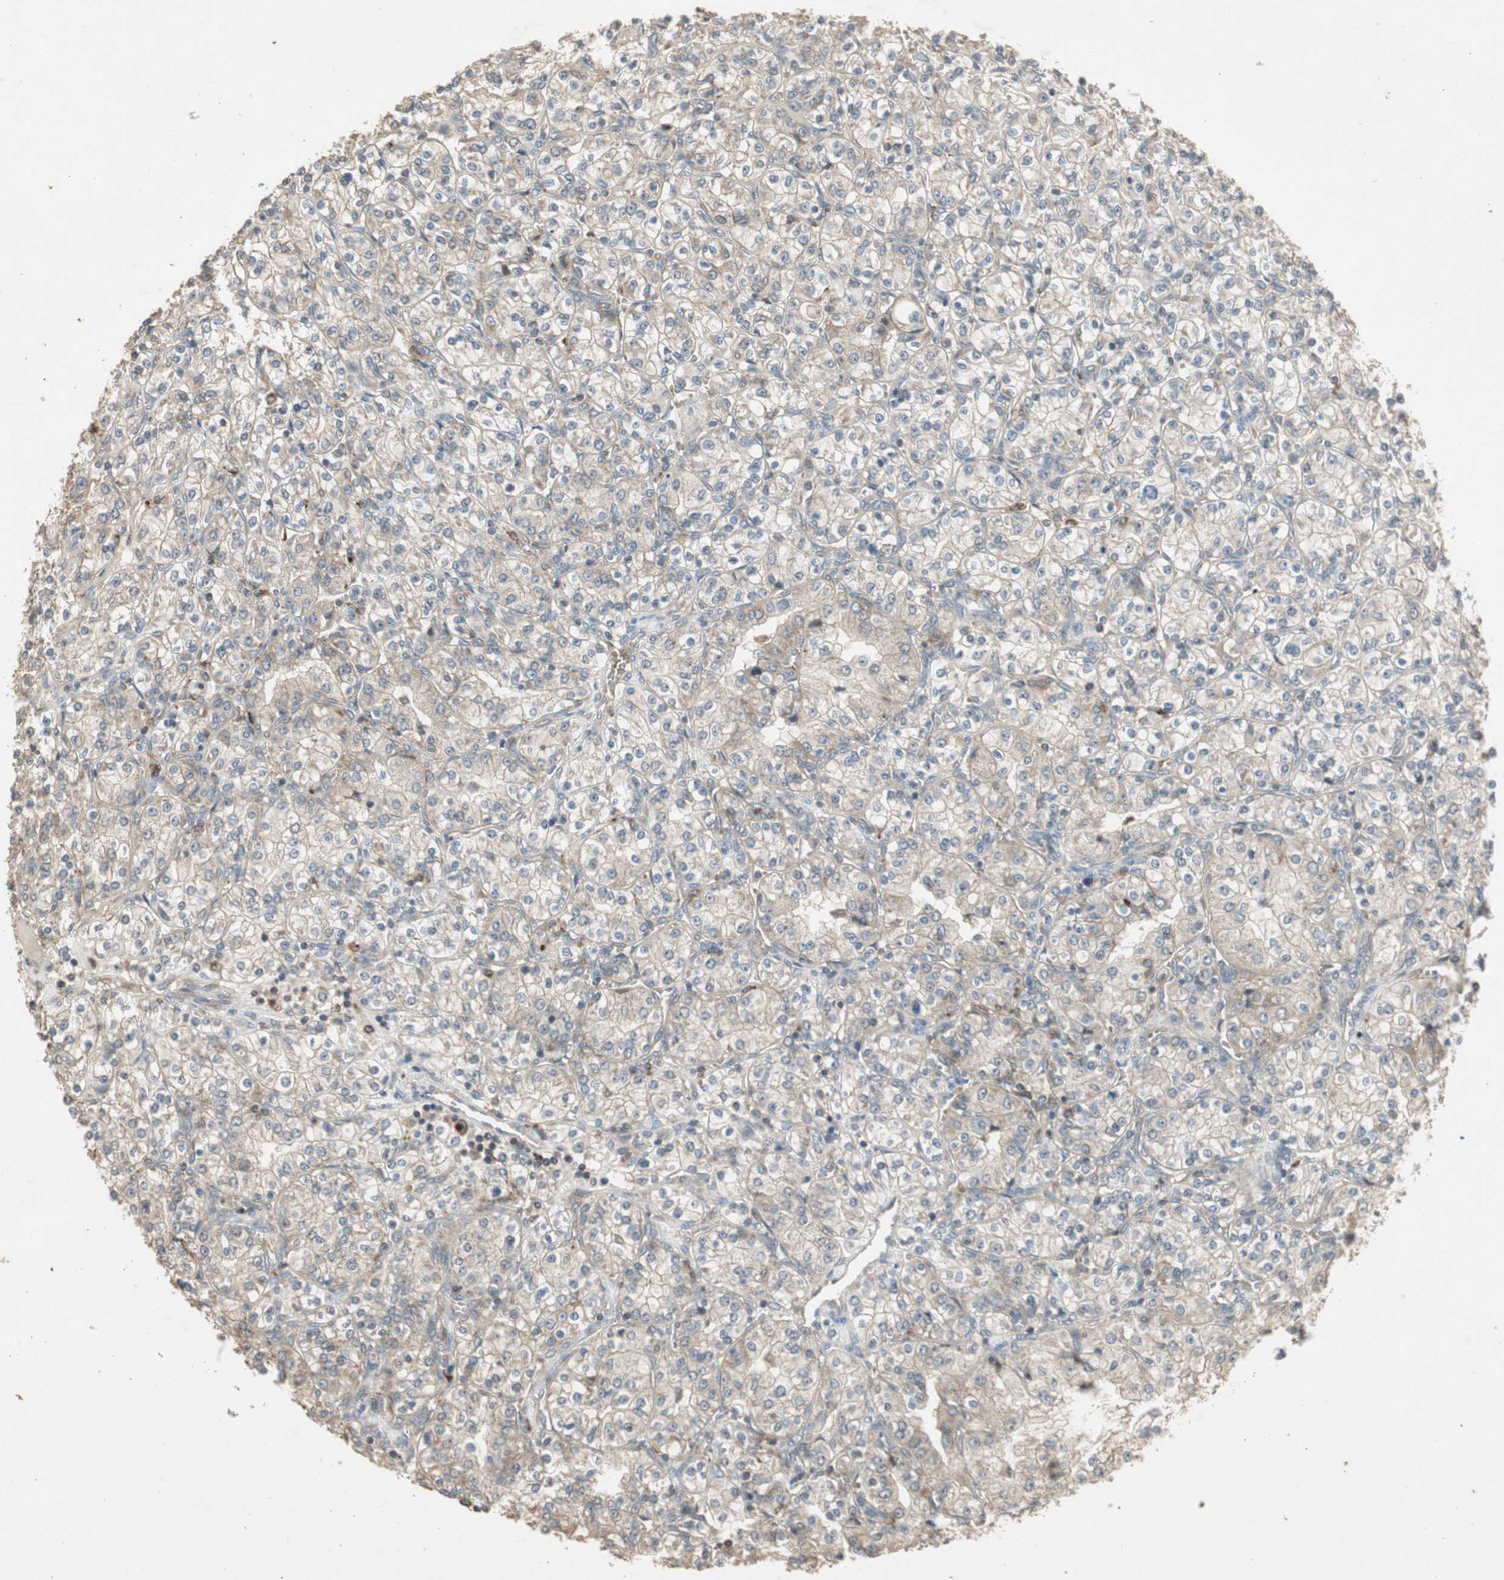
{"staining": {"intensity": "weak", "quantity": ">75%", "location": "cytoplasmic/membranous"}, "tissue": "renal cancer", "cell_type": "Tumor cells", "image_type": "cancer", "snomed": [{"axis": "morphology", "description": "Adenocarcinoma, NOS"}, {"axis": "topography", "description": "Kidney"}], "caption": "Weak cytoplasmic/membranous expression is identified in approximately >75% of tumor cells in renal cancer.", "gene": "UBAC1", "patient": {"sex": "male", "age": 77}}